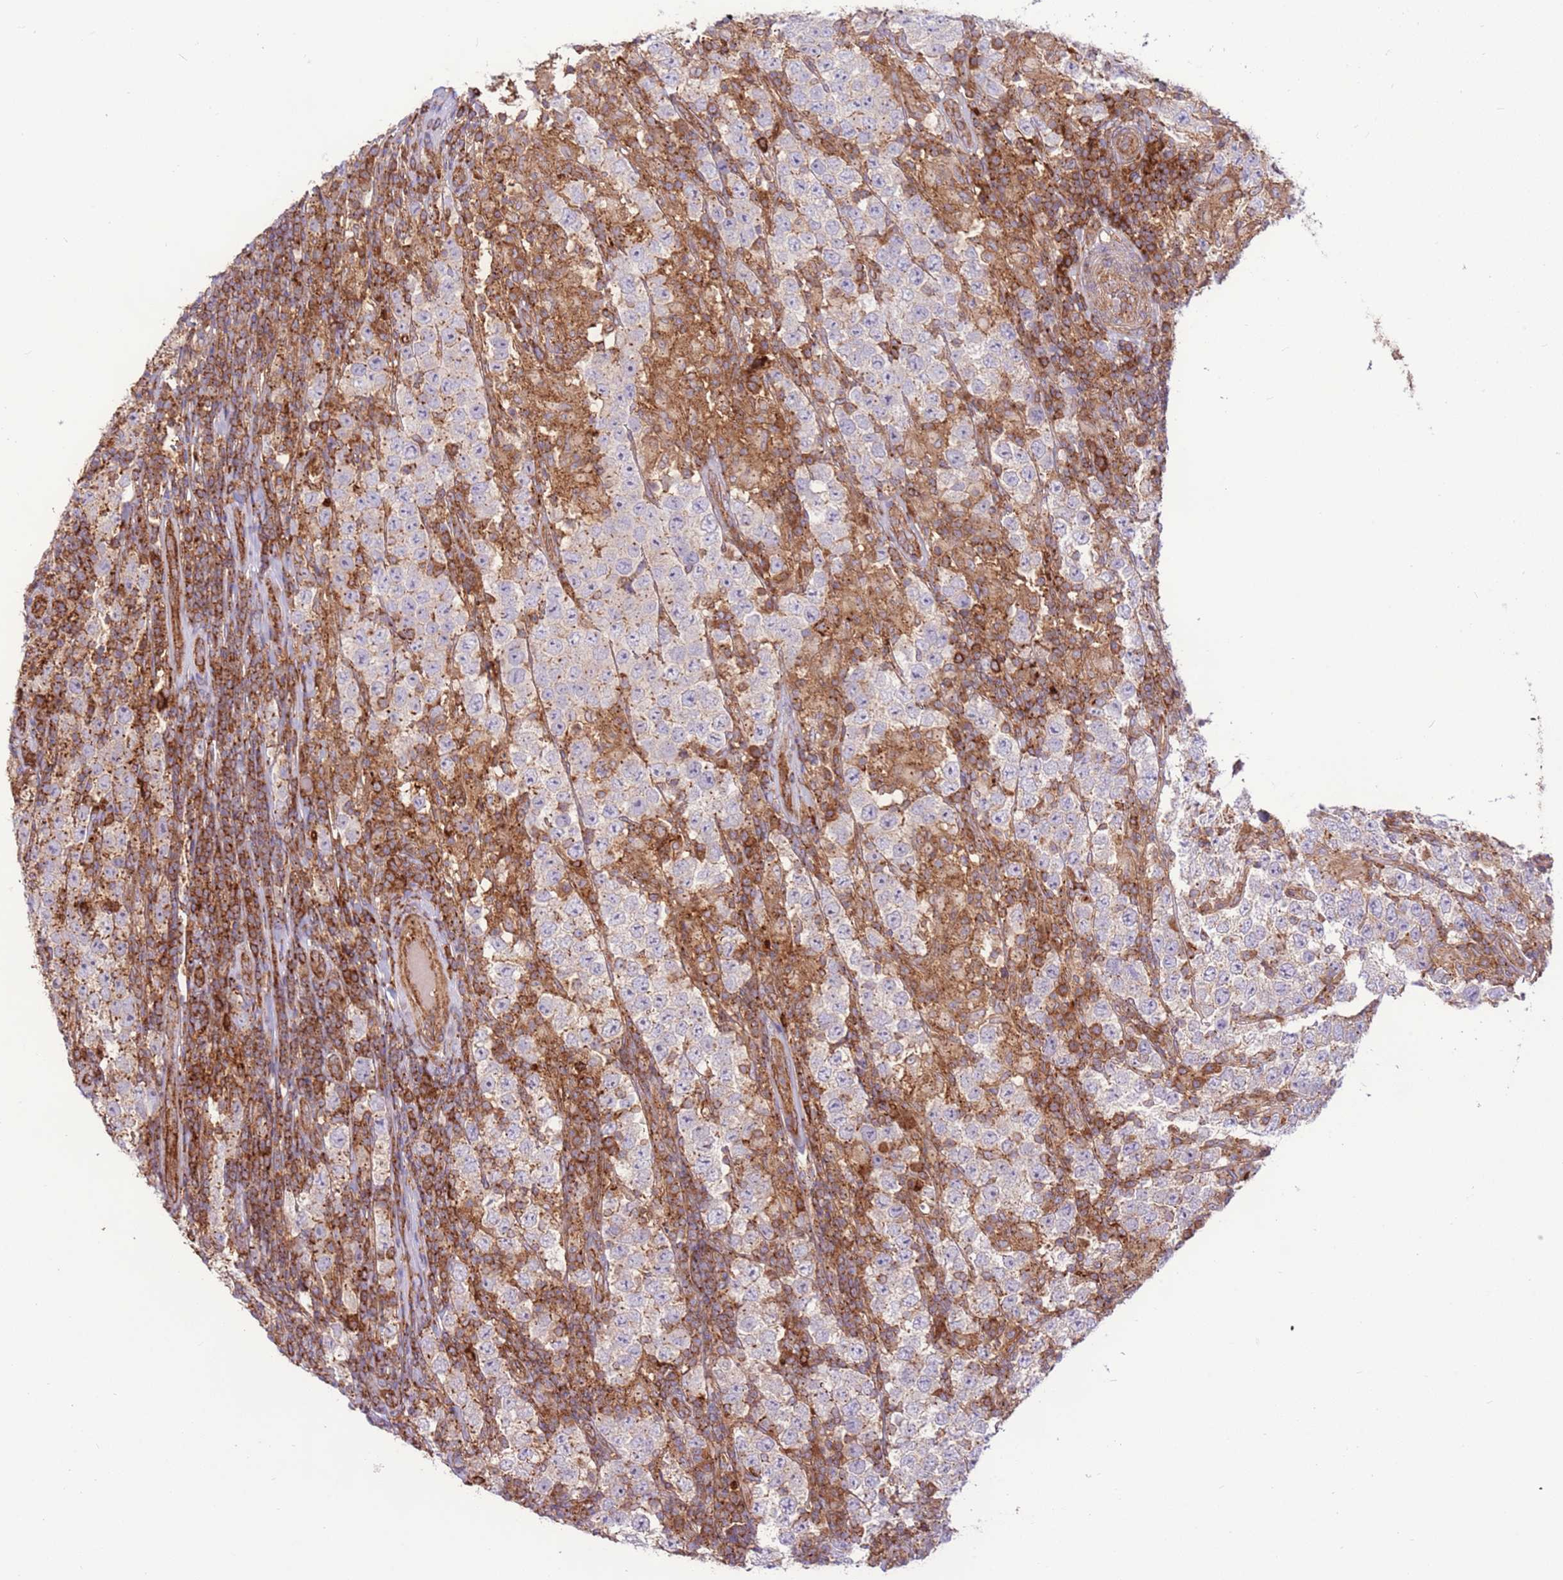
{"staining": {"intensity": "negative", "quantity": "none", "location": "none"}, "tissue": "testis cancer", "cell_type": "Tumor cells", "image_type": "cancer", "snomed": [{"axis": "morphology", "description": "Normal tissue, NOS"}, {"axis": "morphology", "description": "Urothelial carcinoma, High grade"}, {"axis": "morphology", "description": "Seminoma, NOS"}, {"axis": "morphology", "description": "Carcinoma, Embryonal, NOS"}, {"axis": "topography", "description": "Urinary bladder"}, {"axis": "topography", "description": "Testis"}], "caption": "Tumor cells are negative for protein expression in human embryonal carcinoma (testis).", "gene": "DDX19B", "patient": {"sex": "male", "age": 41}}